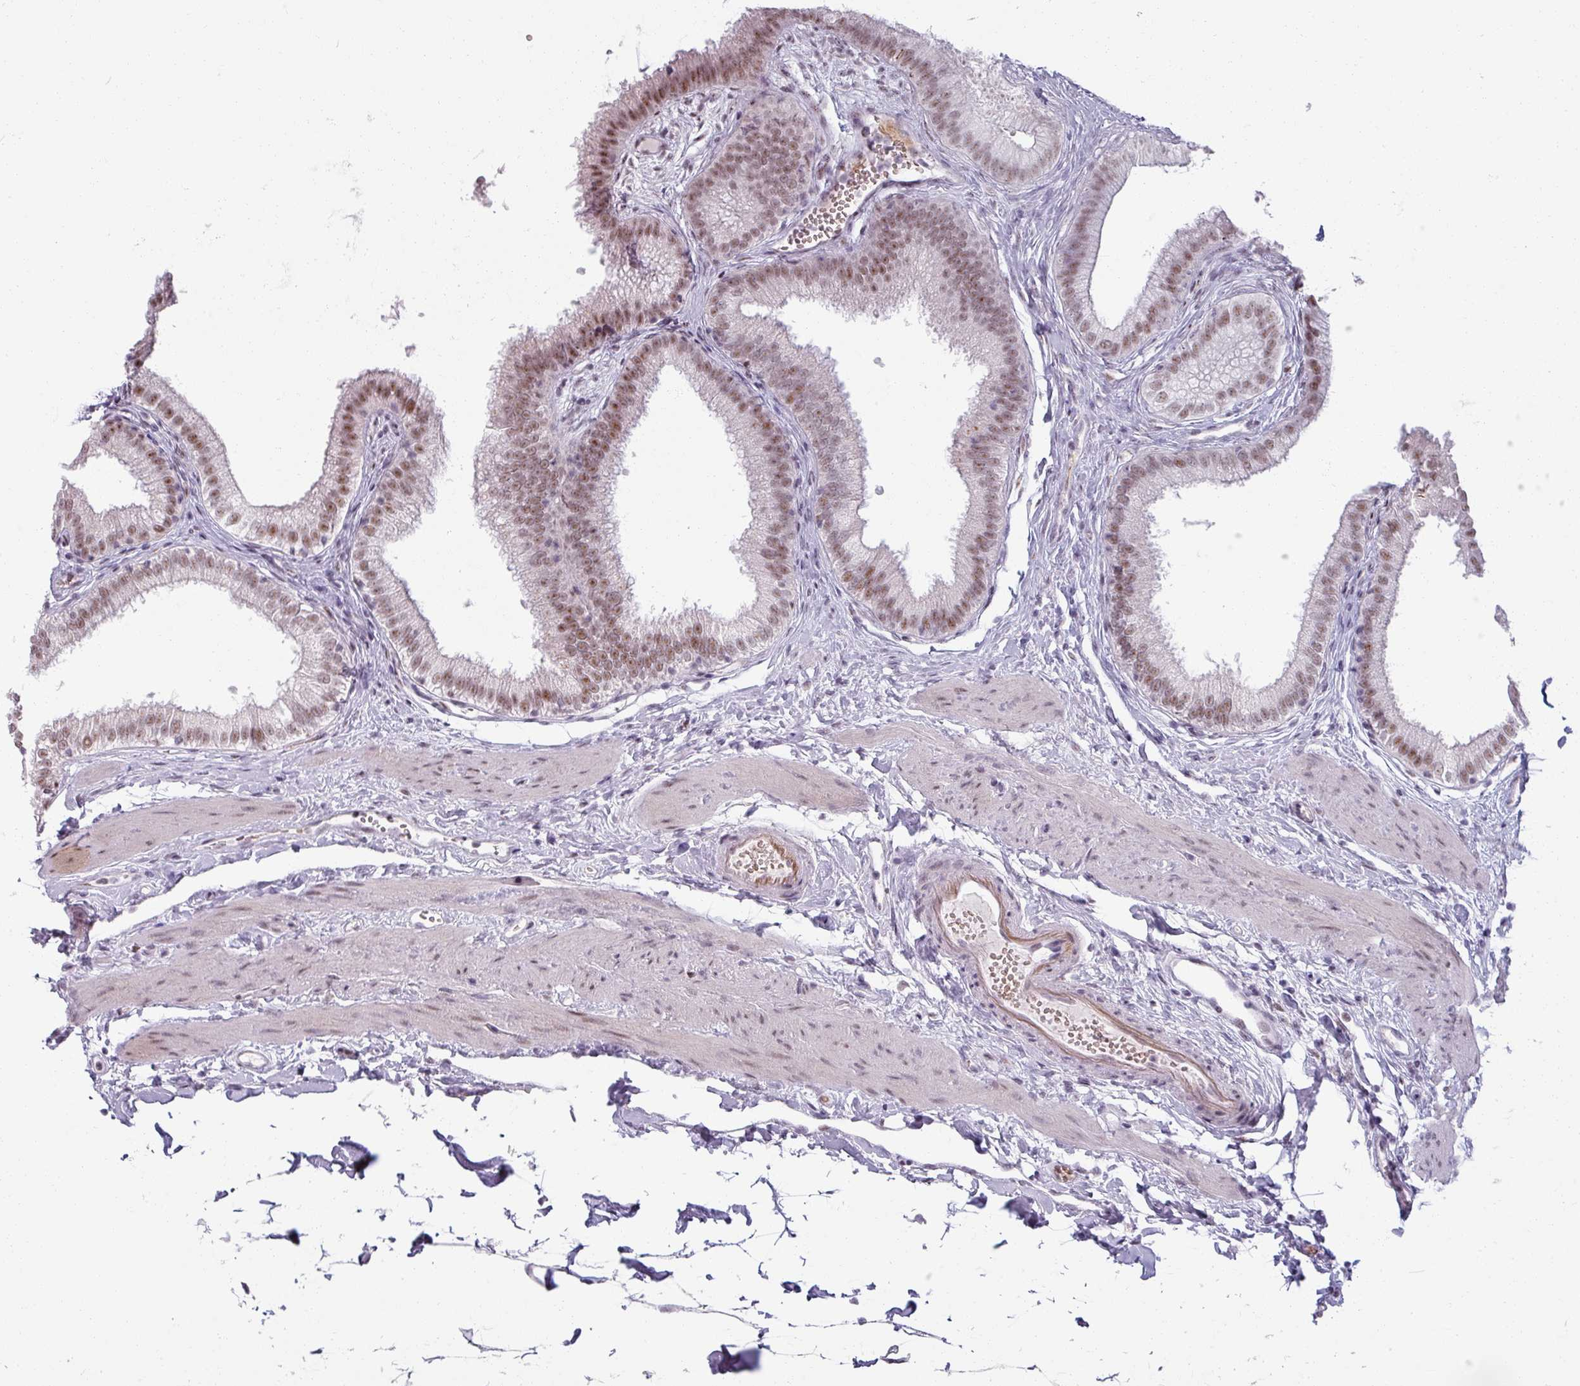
{"staining": {"intensity": "moderate", "quantity": ">75%", "location": "nuclear"}, "tissue": "gallbladder", "cell_type": "Glandular cells", "image_type": "normal", "snomed": [{"axis": "morphology", "description": "Normal tissue, NOS"}, {"axis": "topography", "description": "Gallbladder"}], "caption": "Immunohistochemistry (IHC) micrograph of benign gallbladder: gallbladder stained using immunohistochemistry (IHC) reveals medium levels of moderate protein expression localized specifically in the nuclear of glandular cells, appearing as a nuclear brown color.", "gene": "NCOR1", "patient": {"sex": "female", "age": 54}}